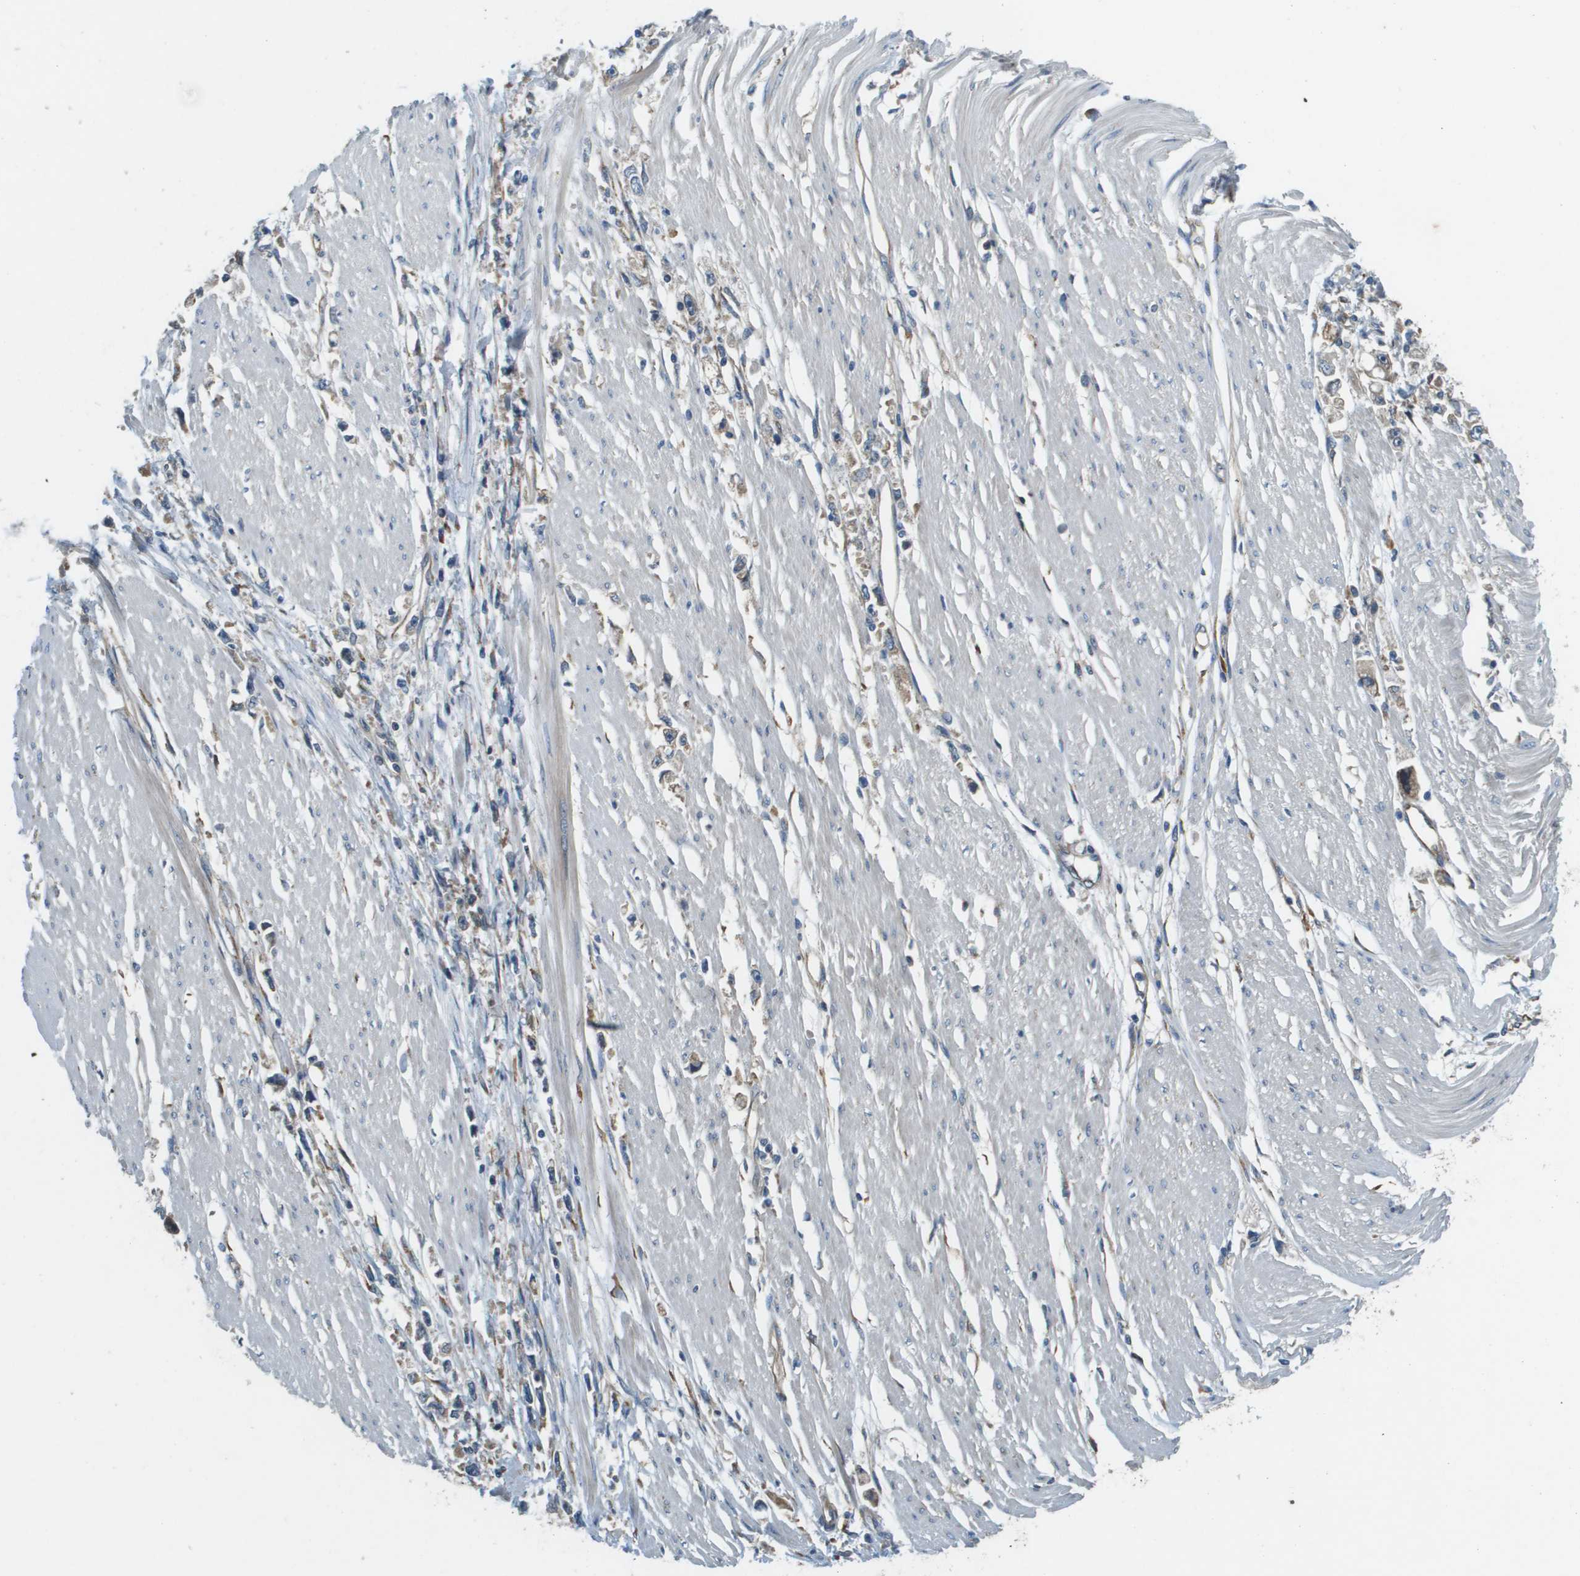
{"staining": {"intensity": "weak", "quantity": "25%-75%", "location": "cytoplasmic/membranous"}, "tissue": "stomach cancer", "cell_type": "Tumor cells", "image_type": "cancer", "snomed": [{"axis": "morphology", "description": "Adenocarcinoma, NOS"}, {"axis": "topography", "description": "Stomach"}], "caption": "Adenocarcinoma (stomach) stained with a brown dye displays weak cytoplasmic/membranous positive staining in about 25%-75% of tumor cells.", "gene": "SAMSN1", "patient": {"sex": "female", "age": 59}}